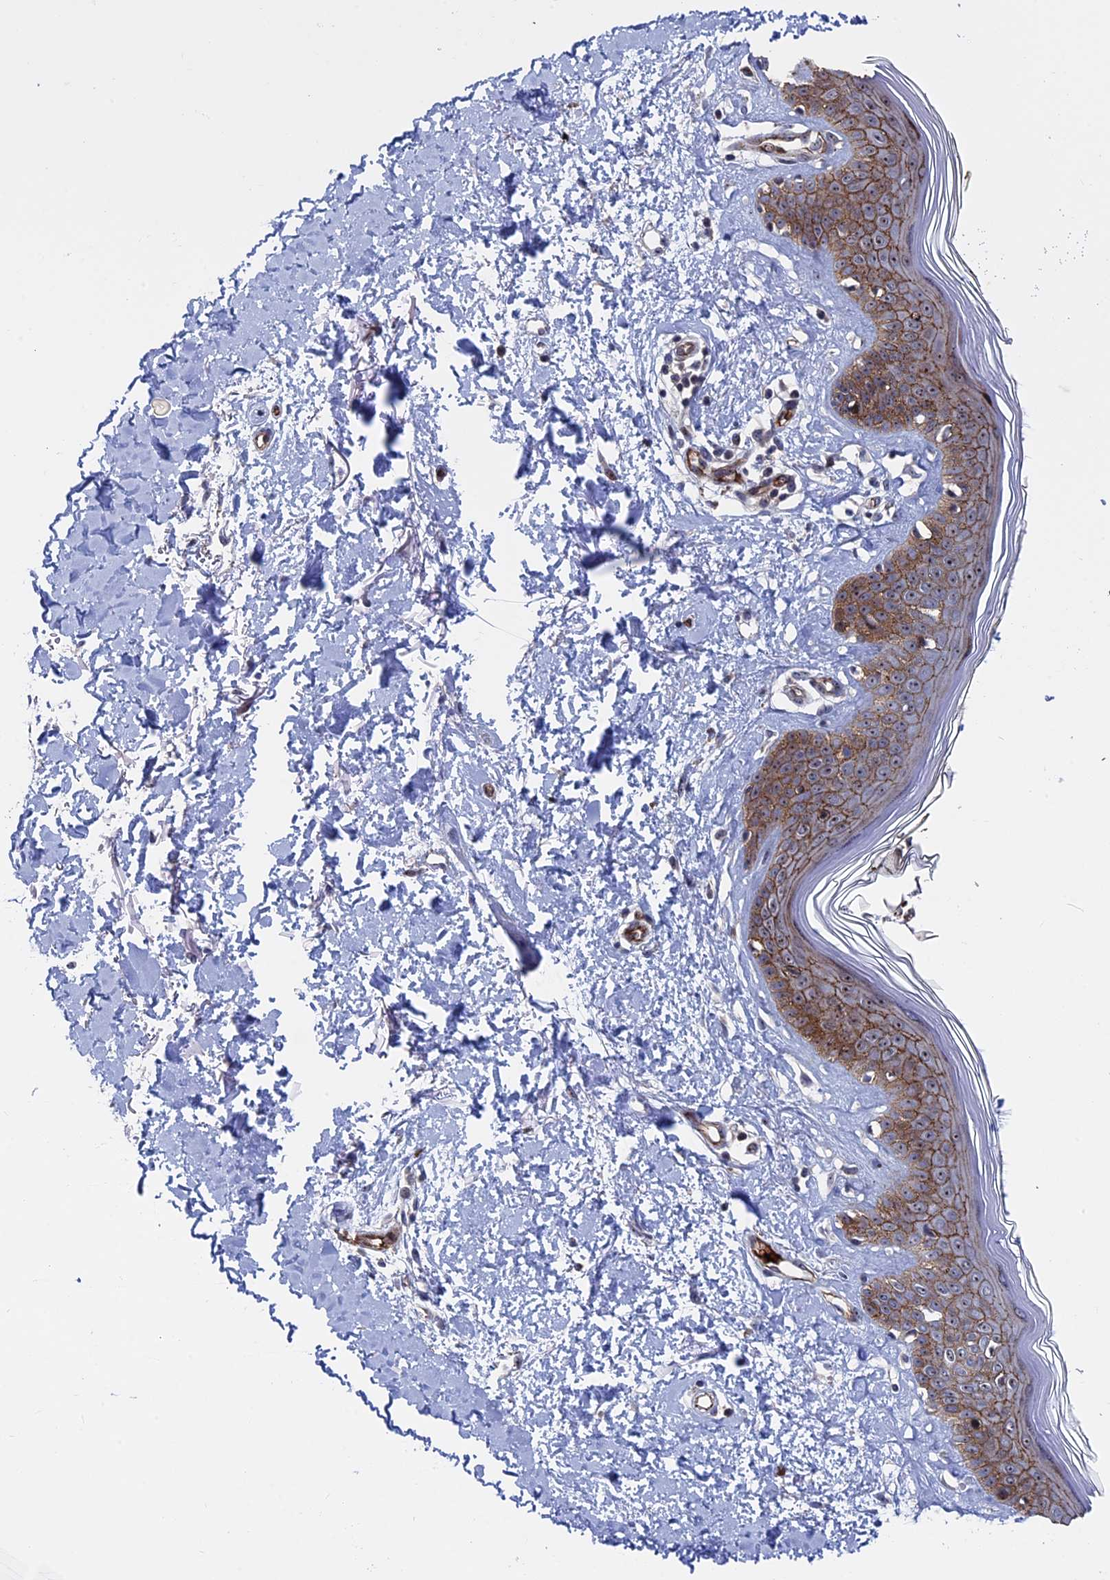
{"staining": {"intensity": "negative", "quantity": "none", "location": "none"}, "tissue": "skin", "cell_type": "Fibroblasts", "image_type": "normal", "snomed": [{"axis": "morphology", "description": "Normal tissue, NOS"}, {"axis": "topography", "description": "Skin"}], "caption": "DAB immunohistochemical staining of normal skin demonstrates no significant staining in fibroblasts.", "gene": "EXOSC9", "patient": {"sex": "female", "age": 64}}